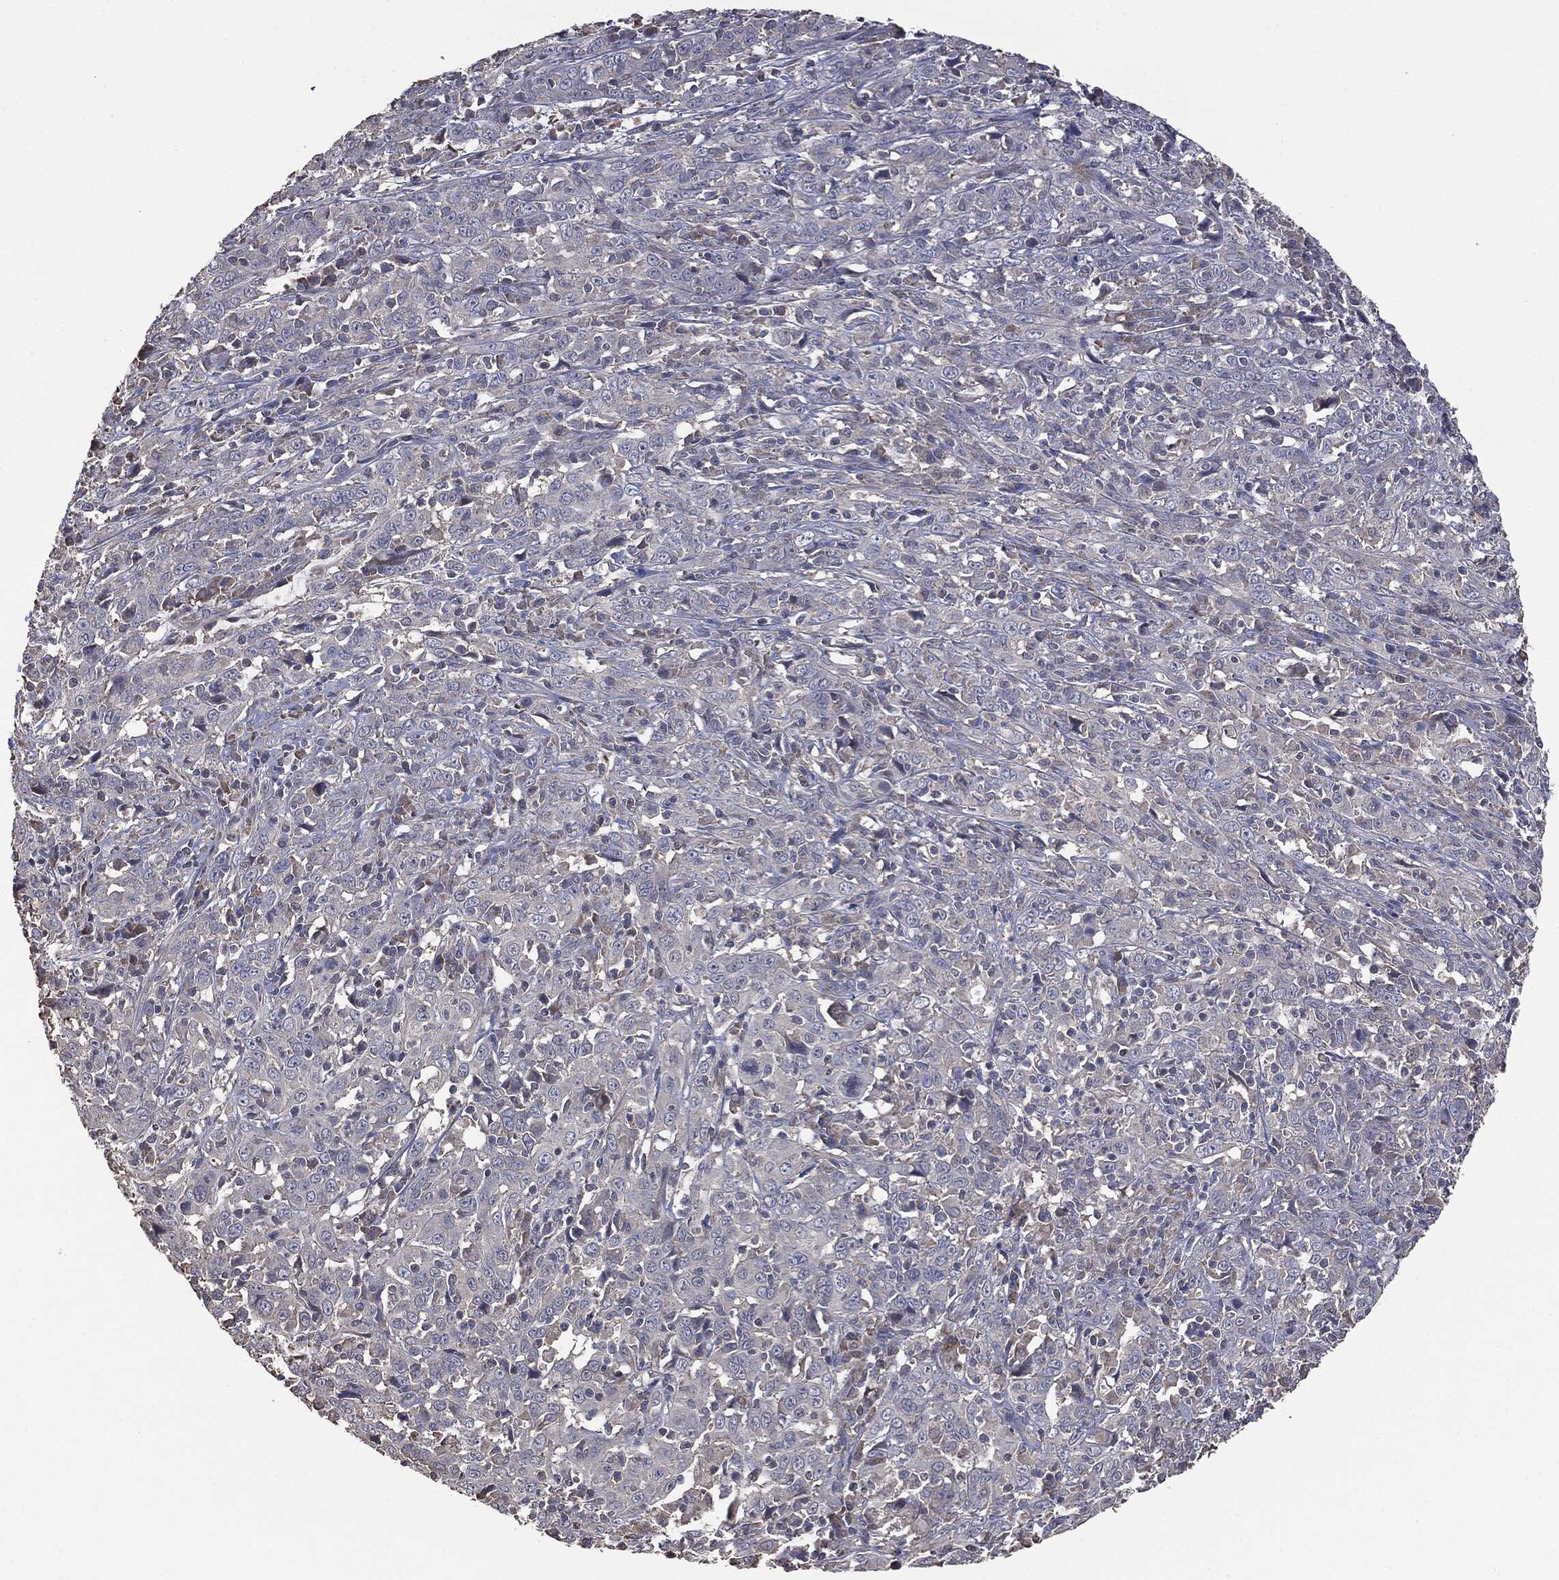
{"staining": {"intensity": "negative", "quantity": "none", "location": "none"}, "tissue": "cervical cancer", "cell_type": "Tumor cells", "image_type": "cancer", "snomed": [{"axis": "morphology", "description": "Squamous cell carcinoma, NOS"}, {"axis": "topography", "description": "Cervix"}], "caption": "Immunohistochemical staining of squamous cell carcinoma (cervical) demonstrates no significant expression in tumor cells.", "gene": "MTOR", "patient": {"sex": "female", "age": 46}}